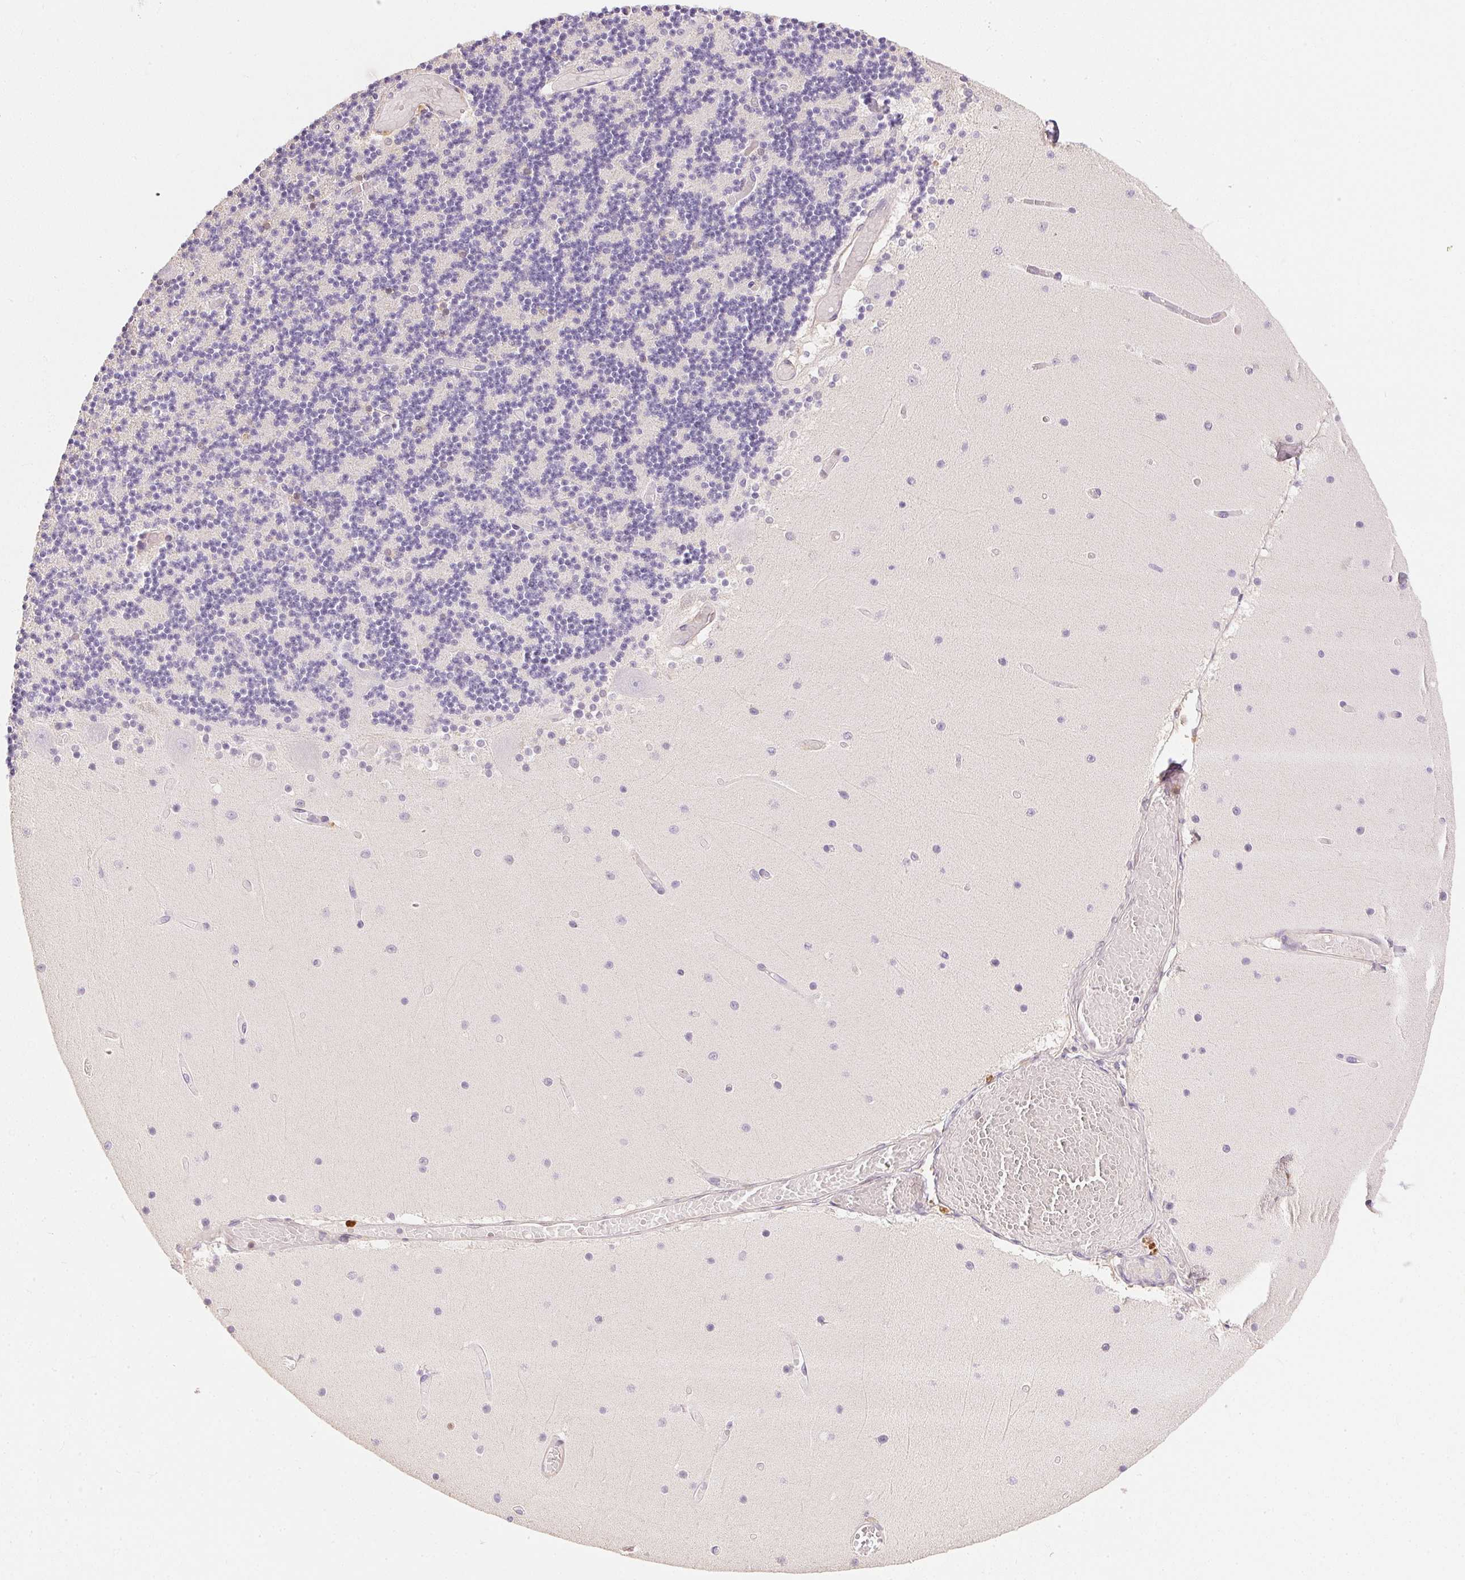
{"staining": {"intensity": "negative", "quantity": "none", "location": "none"}, "tissue": "cerebellum", "cell_type": "Cells in granular layer", "image_type": "normal", "snomed": [{"axis": "morphology", "description": "Normal tissue, NOS"}, {"axis": "topography", "description": "Cerebellum"}], "caption": "This is an immunohistochemistry (IHC) histopathology image of benign cerebellum. There is no positivity in cells in granular layer.", "gene": "S100A3", "patient": {"sex": "female", "age": 28}}